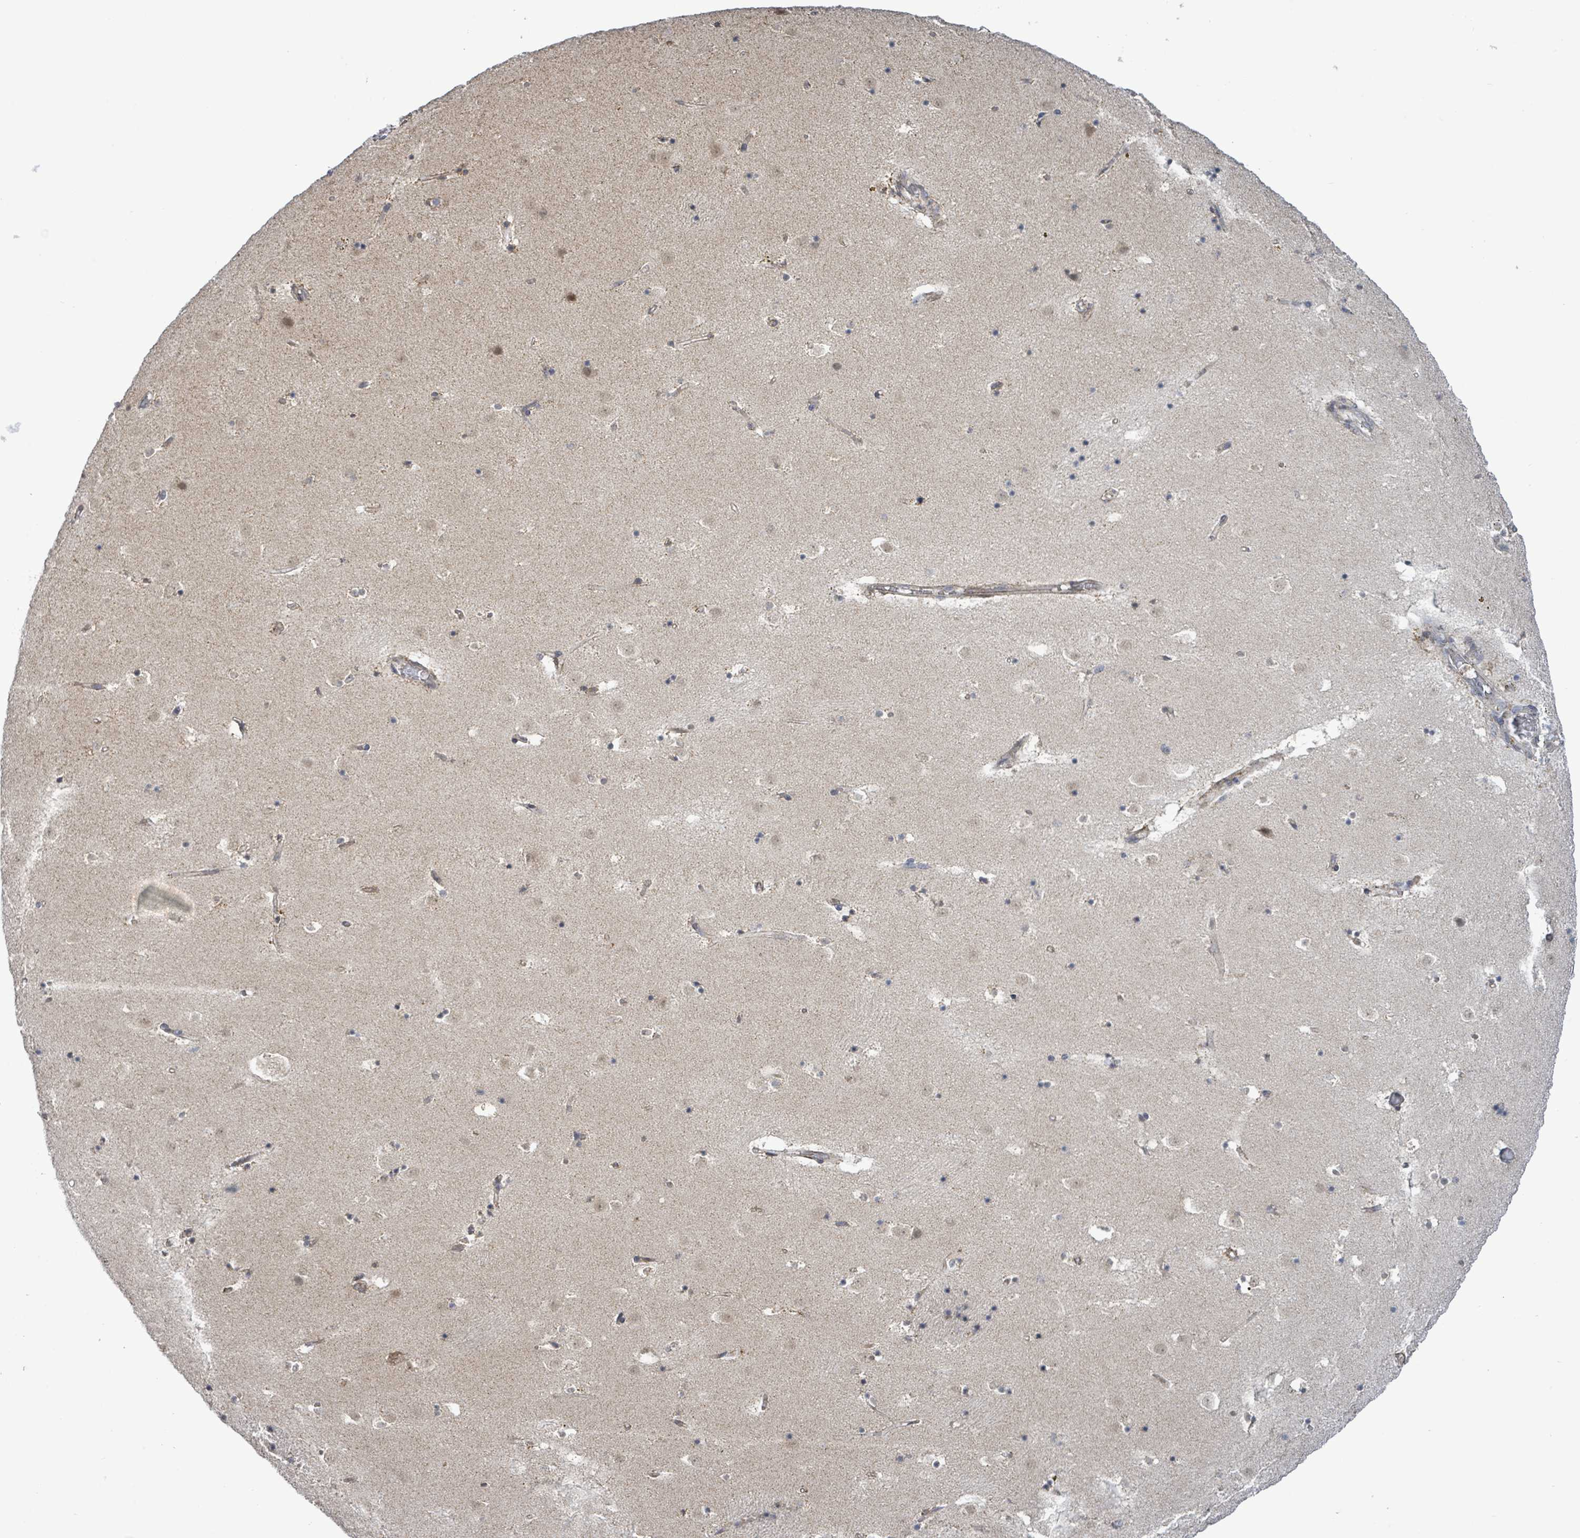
{"staining": {"intensity": "moderate", "quantity": "<25%", "location": "nuclear"}, "tissue": "caudate", "cell_type": "Glial cells", "image_type": "normal", "snomed": [{"axis": "morphology", "description": "Normal tissue, NOS"}, {"axis": "topography", "description": "Lateral ventricle wall"}], "caption": "Immunohistochemical staining of unremarkable caudate displays moderate nuclear protein expression in approximately <25% of glial cells. Nuclei are stained in blue.", "gene": "COQ10B", "patient": {"sex": "male", "age": 58}}